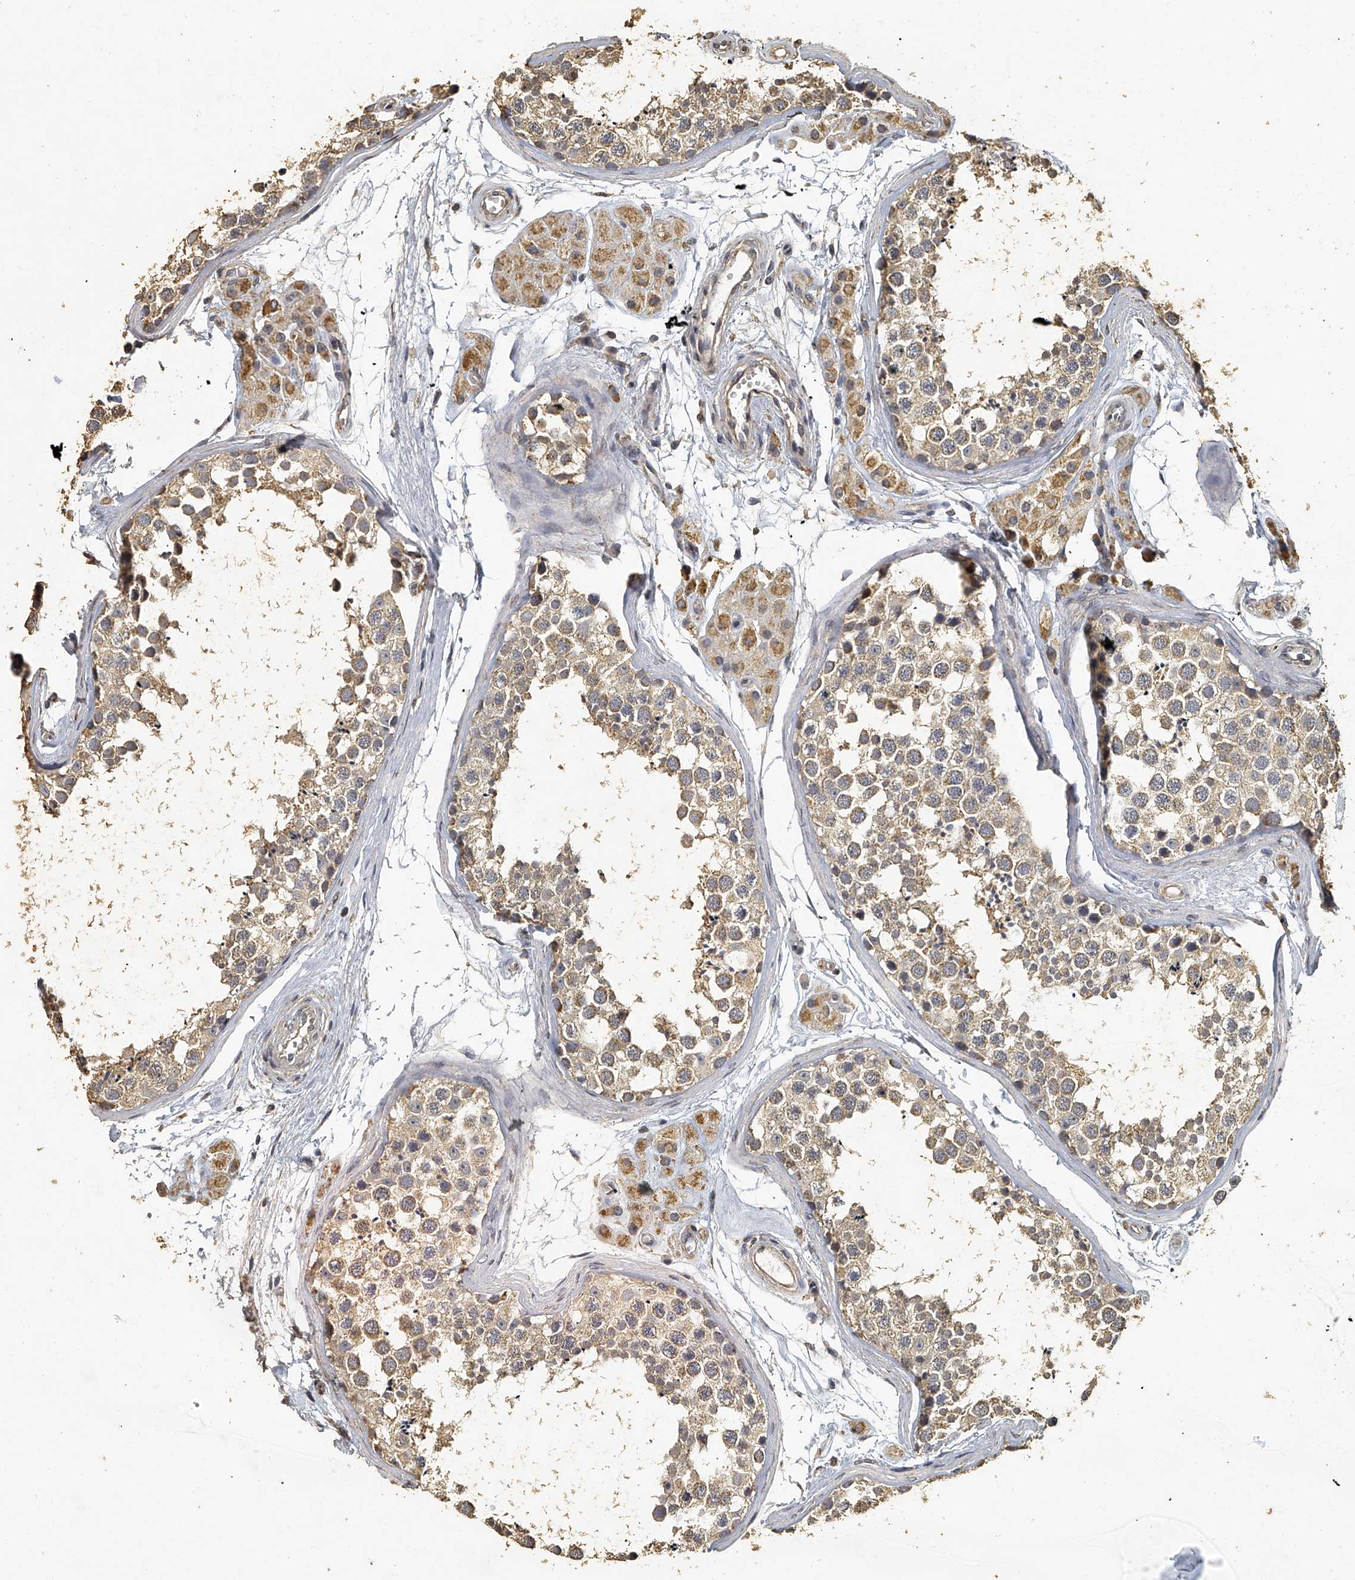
{"staining": {"intensity": "moderate", "quantity": ">75%", "location": "cytoplasmic/membranous"}, "tissue": "testis", "cell_type": "Cells in seminiferous ducts", "image_type": "normal", "snomed": [{"axis": "morphology", "description": "Normal tissue, NOS"}, {"axis": "topography", "description": "Testis"}], "caption": "Immunohistochemistry (DAB (3,3'-diaminobenzidine)) staining of unremarkable testis demonstrates moderate cytoplasmic/membranous protein expression in about >75% of cells in seminiferous ducts. Nuclei are stained in blue.", "gene": "MRPL28", "patient": {"sex": "male", "age": 56}}